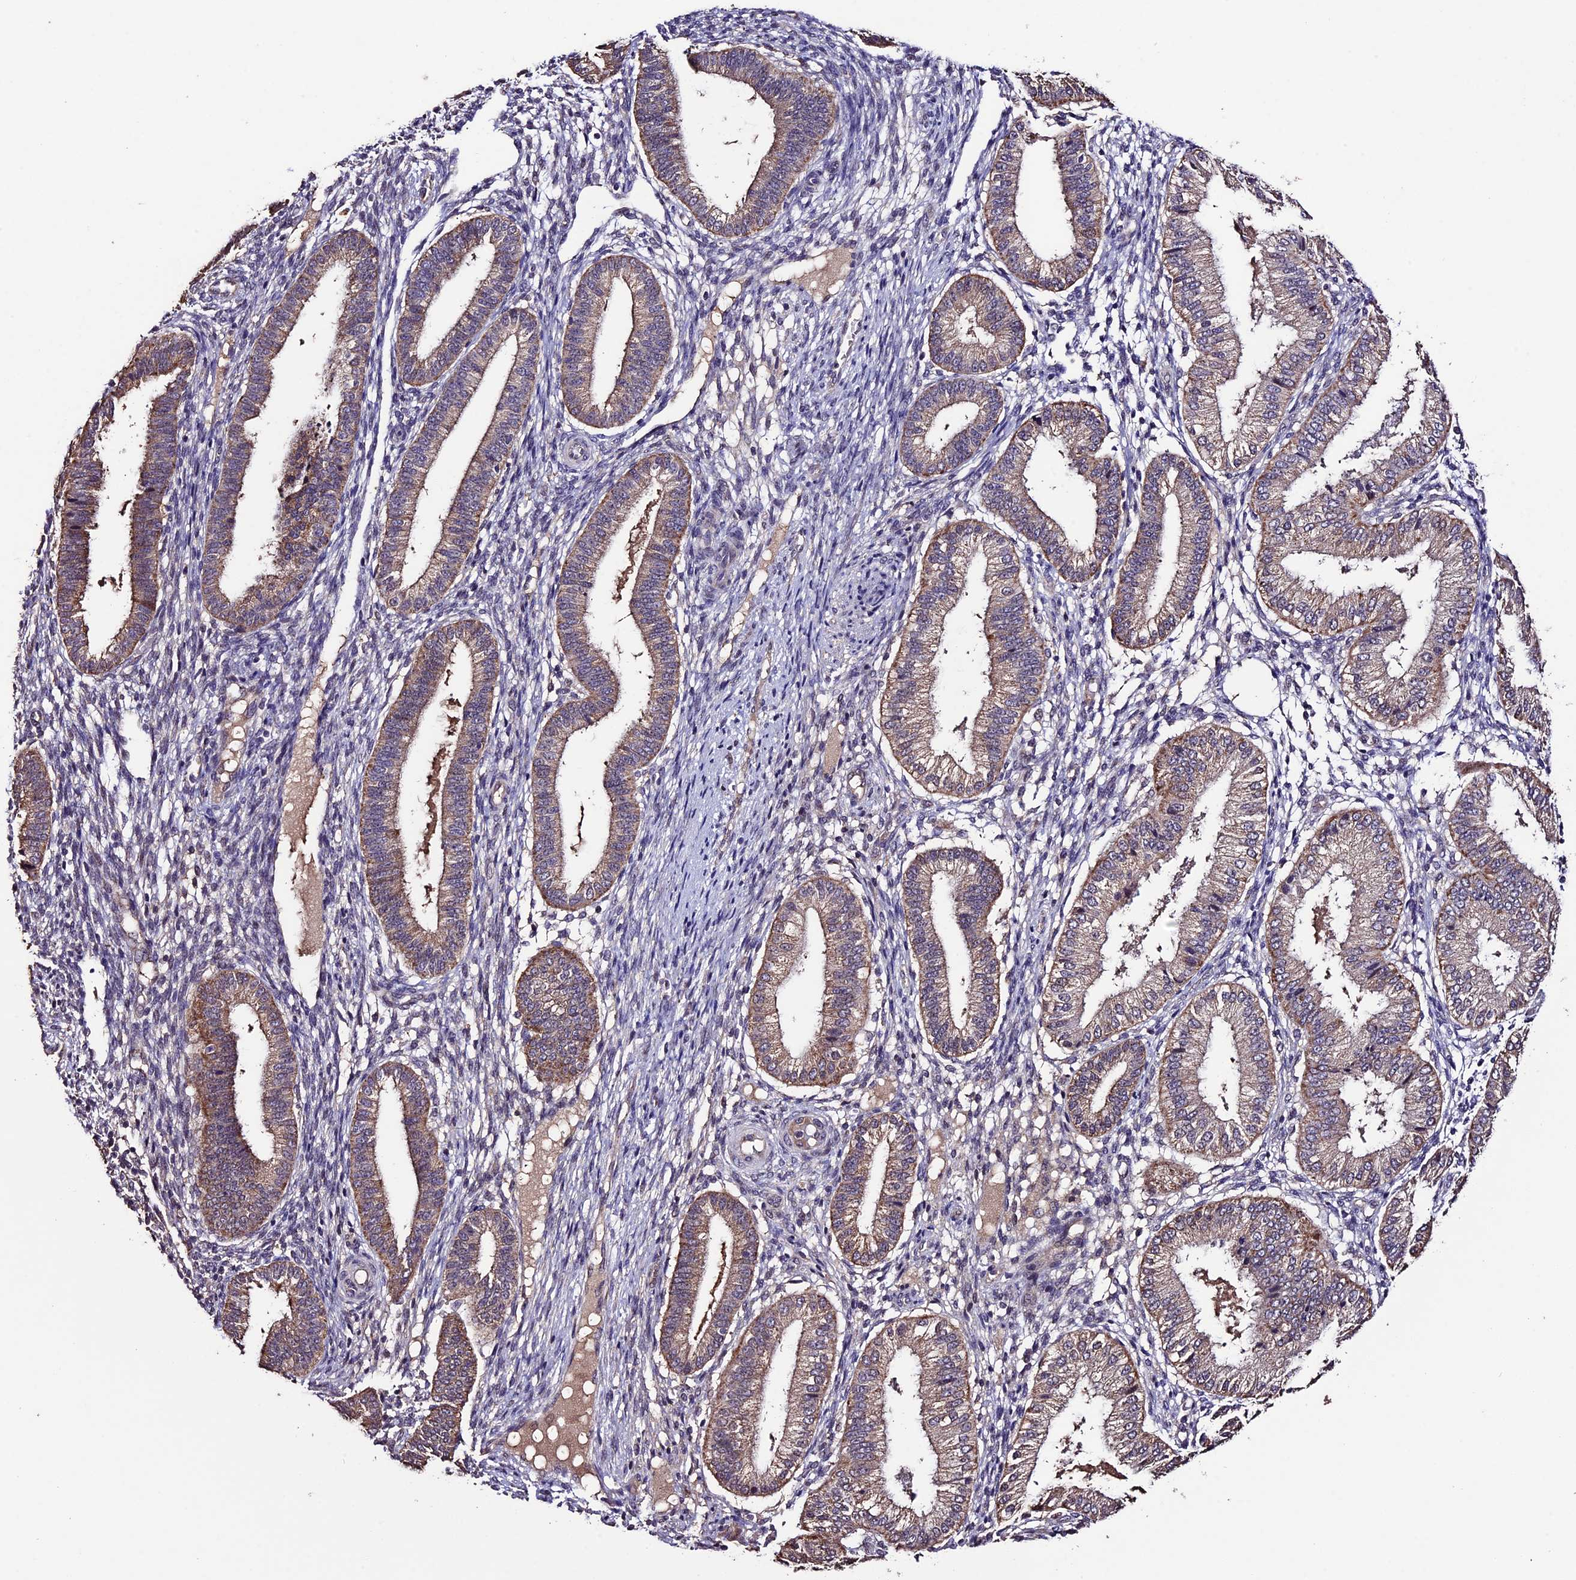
{"staining": {"intensity": "negative", "quantity": "none", "location": "none"}, "tissue": "endometrium", "cell_type": "Cells in endometrial stroma", "image_type": "normal", "snomed": [{"axis": "morphology", "description": "Normal tissue, NOS"}, {"axis": "topography", "description": "Endometrium"}], "caption": "A micrograph of endometrium stained for a protein demonstrates no brown staining in cells in endometrial stroma. (Stains: DAB immunohistochemistry with hematoxylin counter stain, Microscopy: brightfield microscopy at high magnification).", "gene": "DIS3L", "patient": {"sex": "female", "age": 39}}